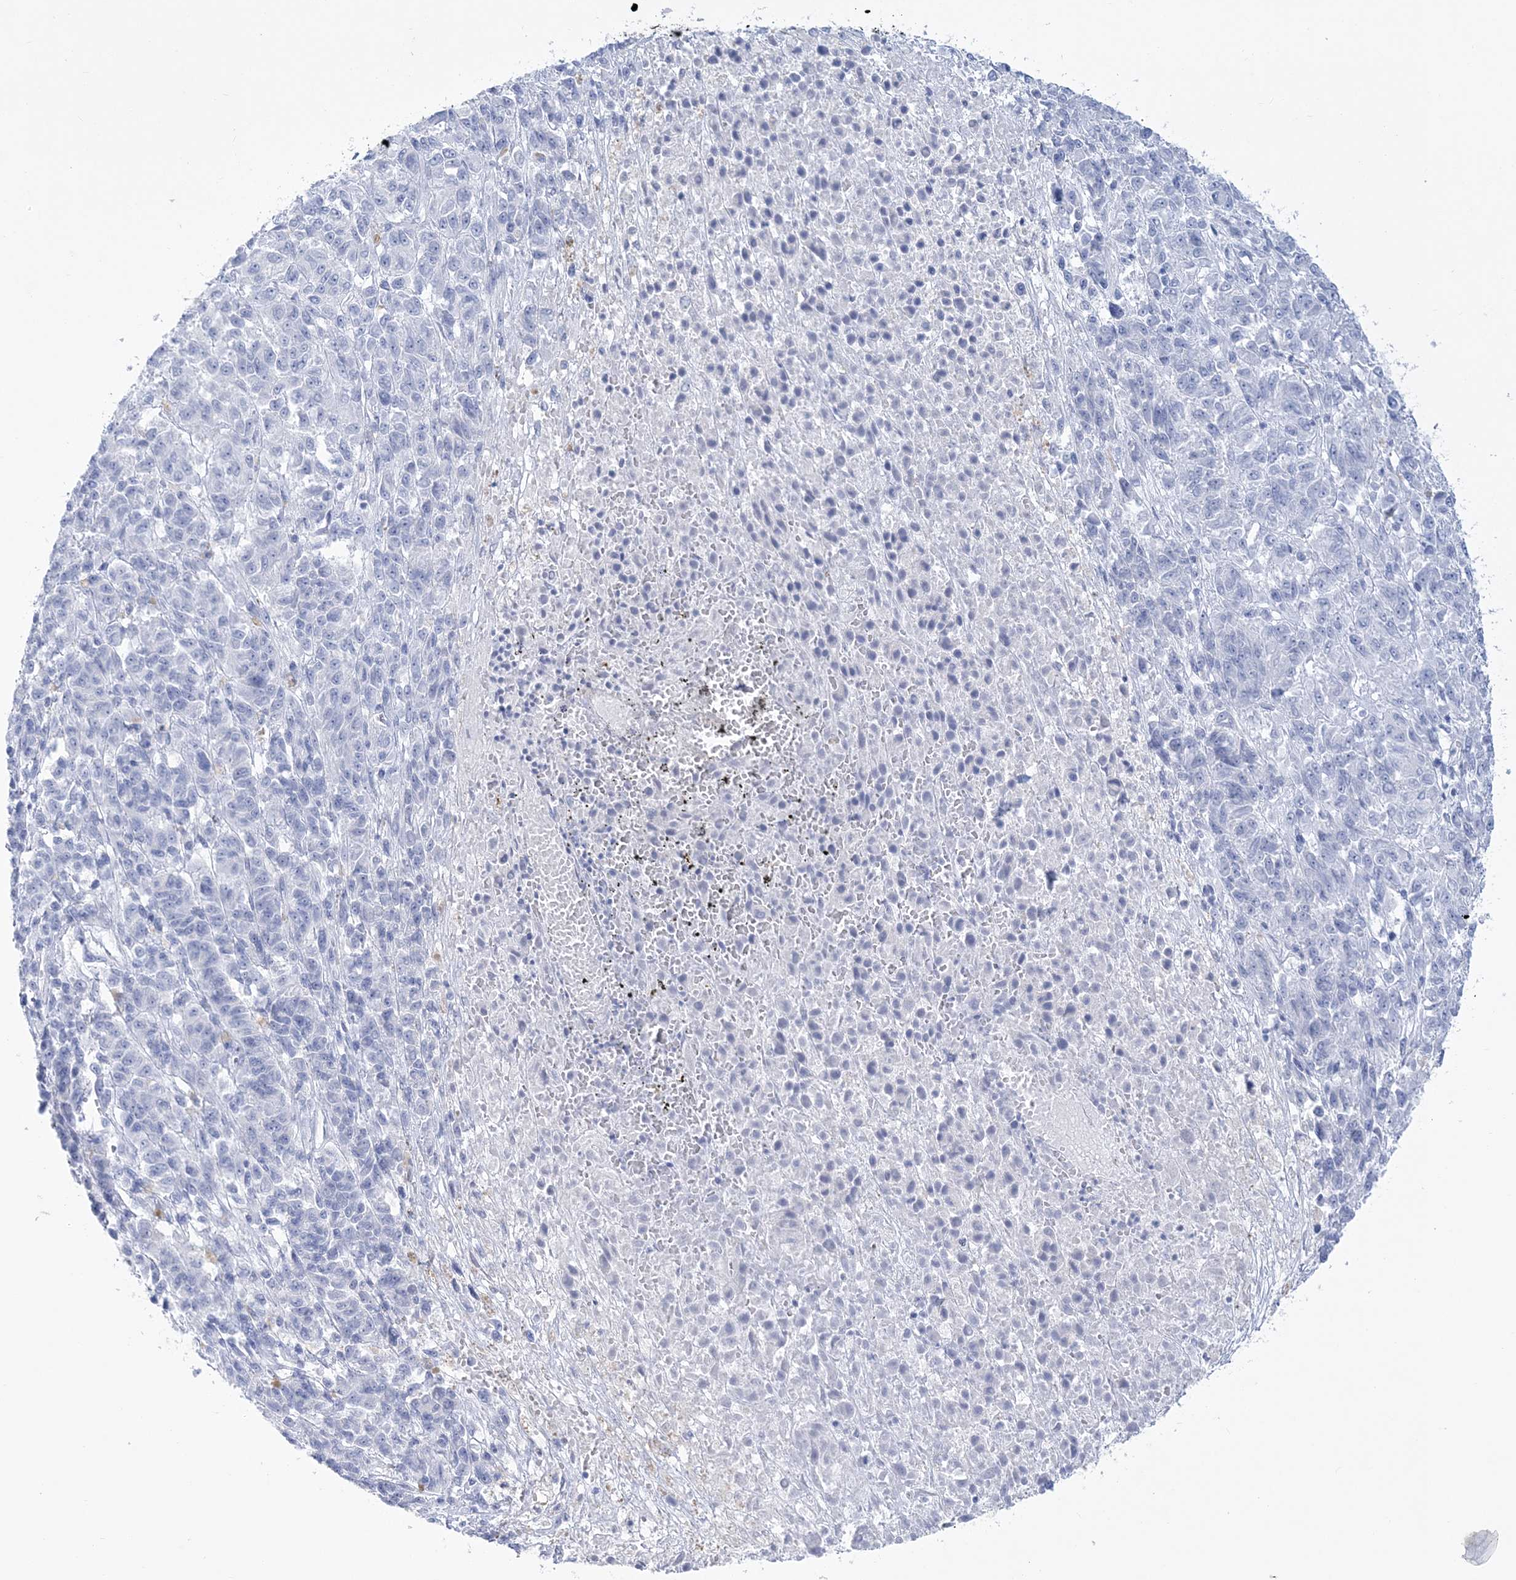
{"staining": {"intensity": "negative", "quantity": "none", "location": "none"}, "tissue": "melanoma", "cell_type": "Tumor cells", "image_type": "cancer", "snomed": [{"axis": "morphology", "description": "Malignant melanoma, Metastatic site"}, {"axis": "topography", "description": "Lung"}], "caption": "Melanoma was stained to show a protein in brown. There is no significant staining in tumor cells.", "gene": "RBP2", "patient": {"sex": "male", "age": 64}}